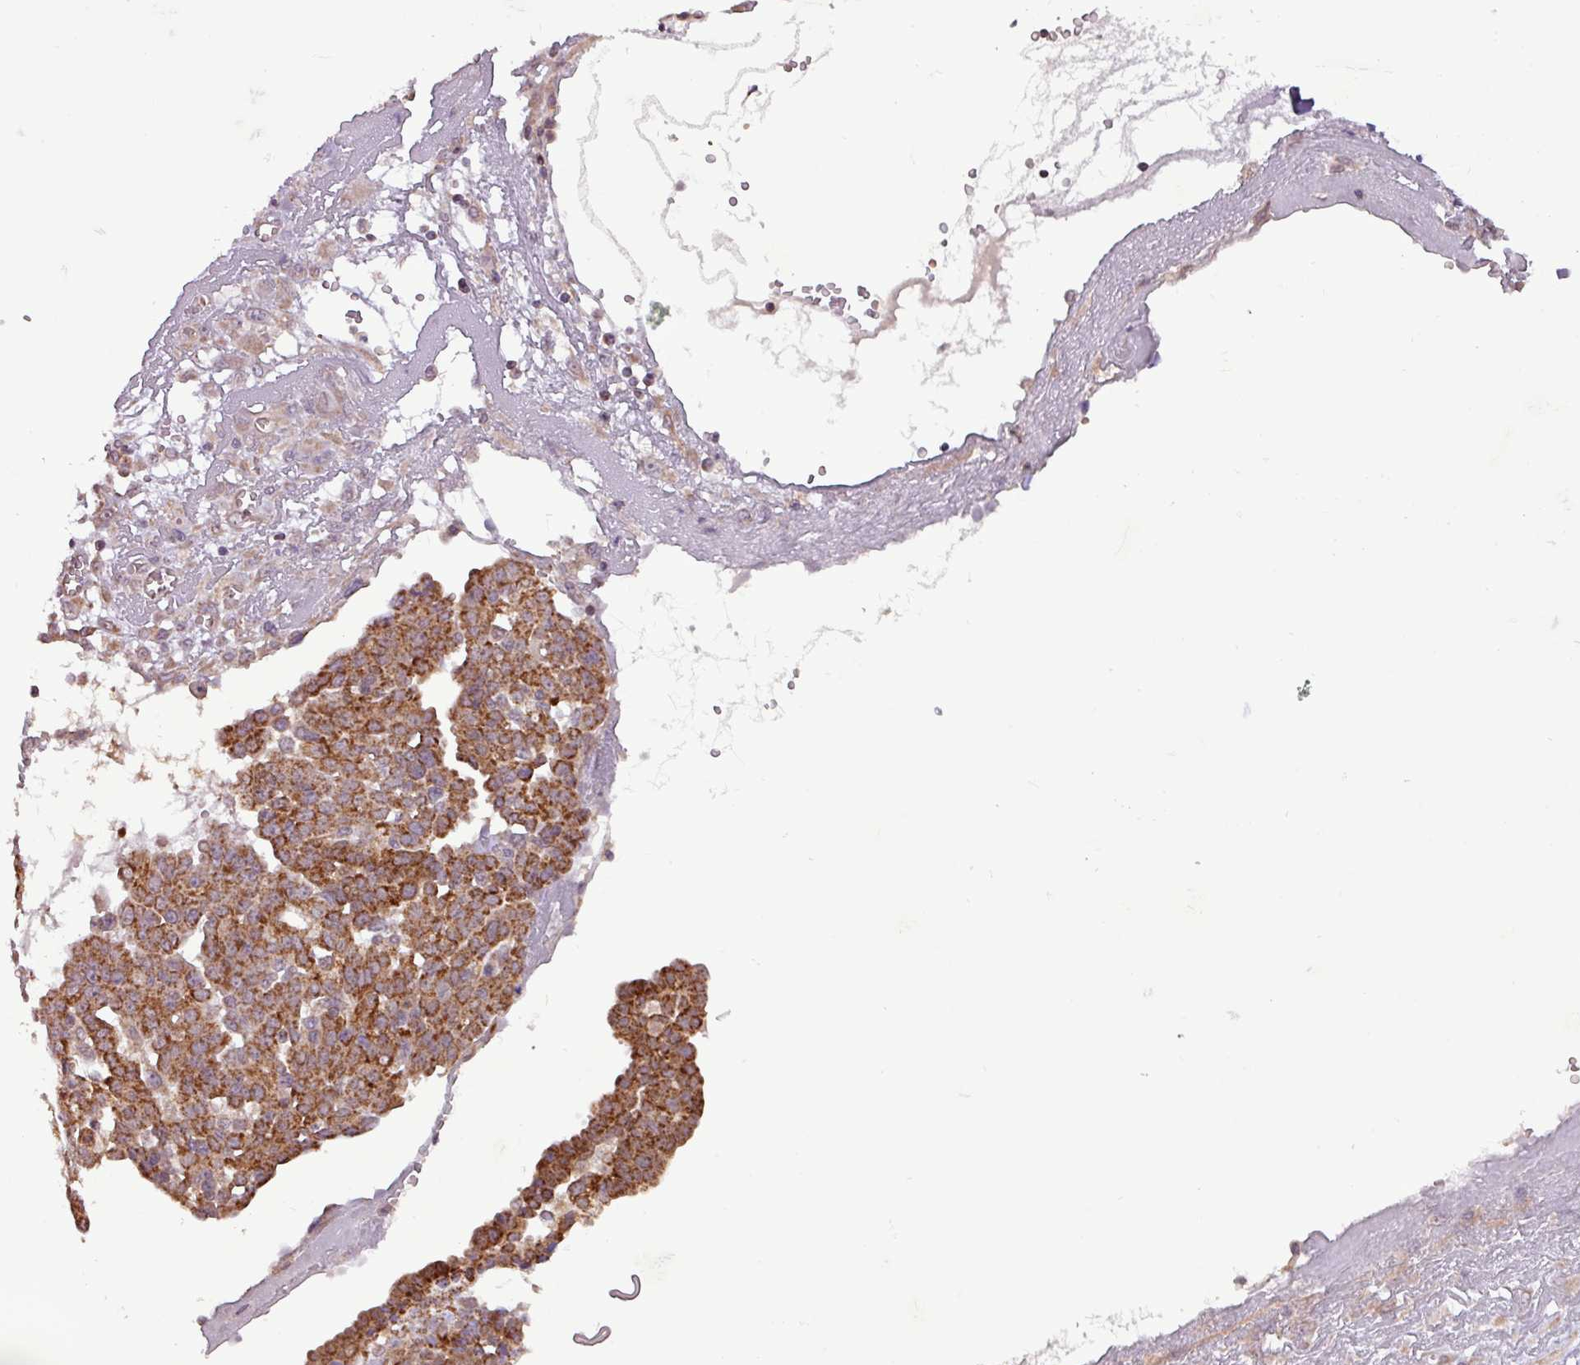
{"staining": {"intensity": "strong", "quantity": ">75%", "location": "cytoplasmic/membranous"}, "tissue": "ovarian cancer", "cell_type": "Tumor cells", "image_type": "cancer", "snomed": [{"axis": "morphology", "description": "Cystadenocarcinoma, serous, NOS"}, {"axis": "topography", "description": "Soft tissue"}, {"axis": "topography", "description": "Ovary"}], "caption": "Tumor cells display high levels of strong cytoplasmic/membranous staining in approximately >75% of cells in human ovarian serous cystadenocarcinoma.", "gene": "MCTP2", "patient": {"sex": "female", "age": 57}}